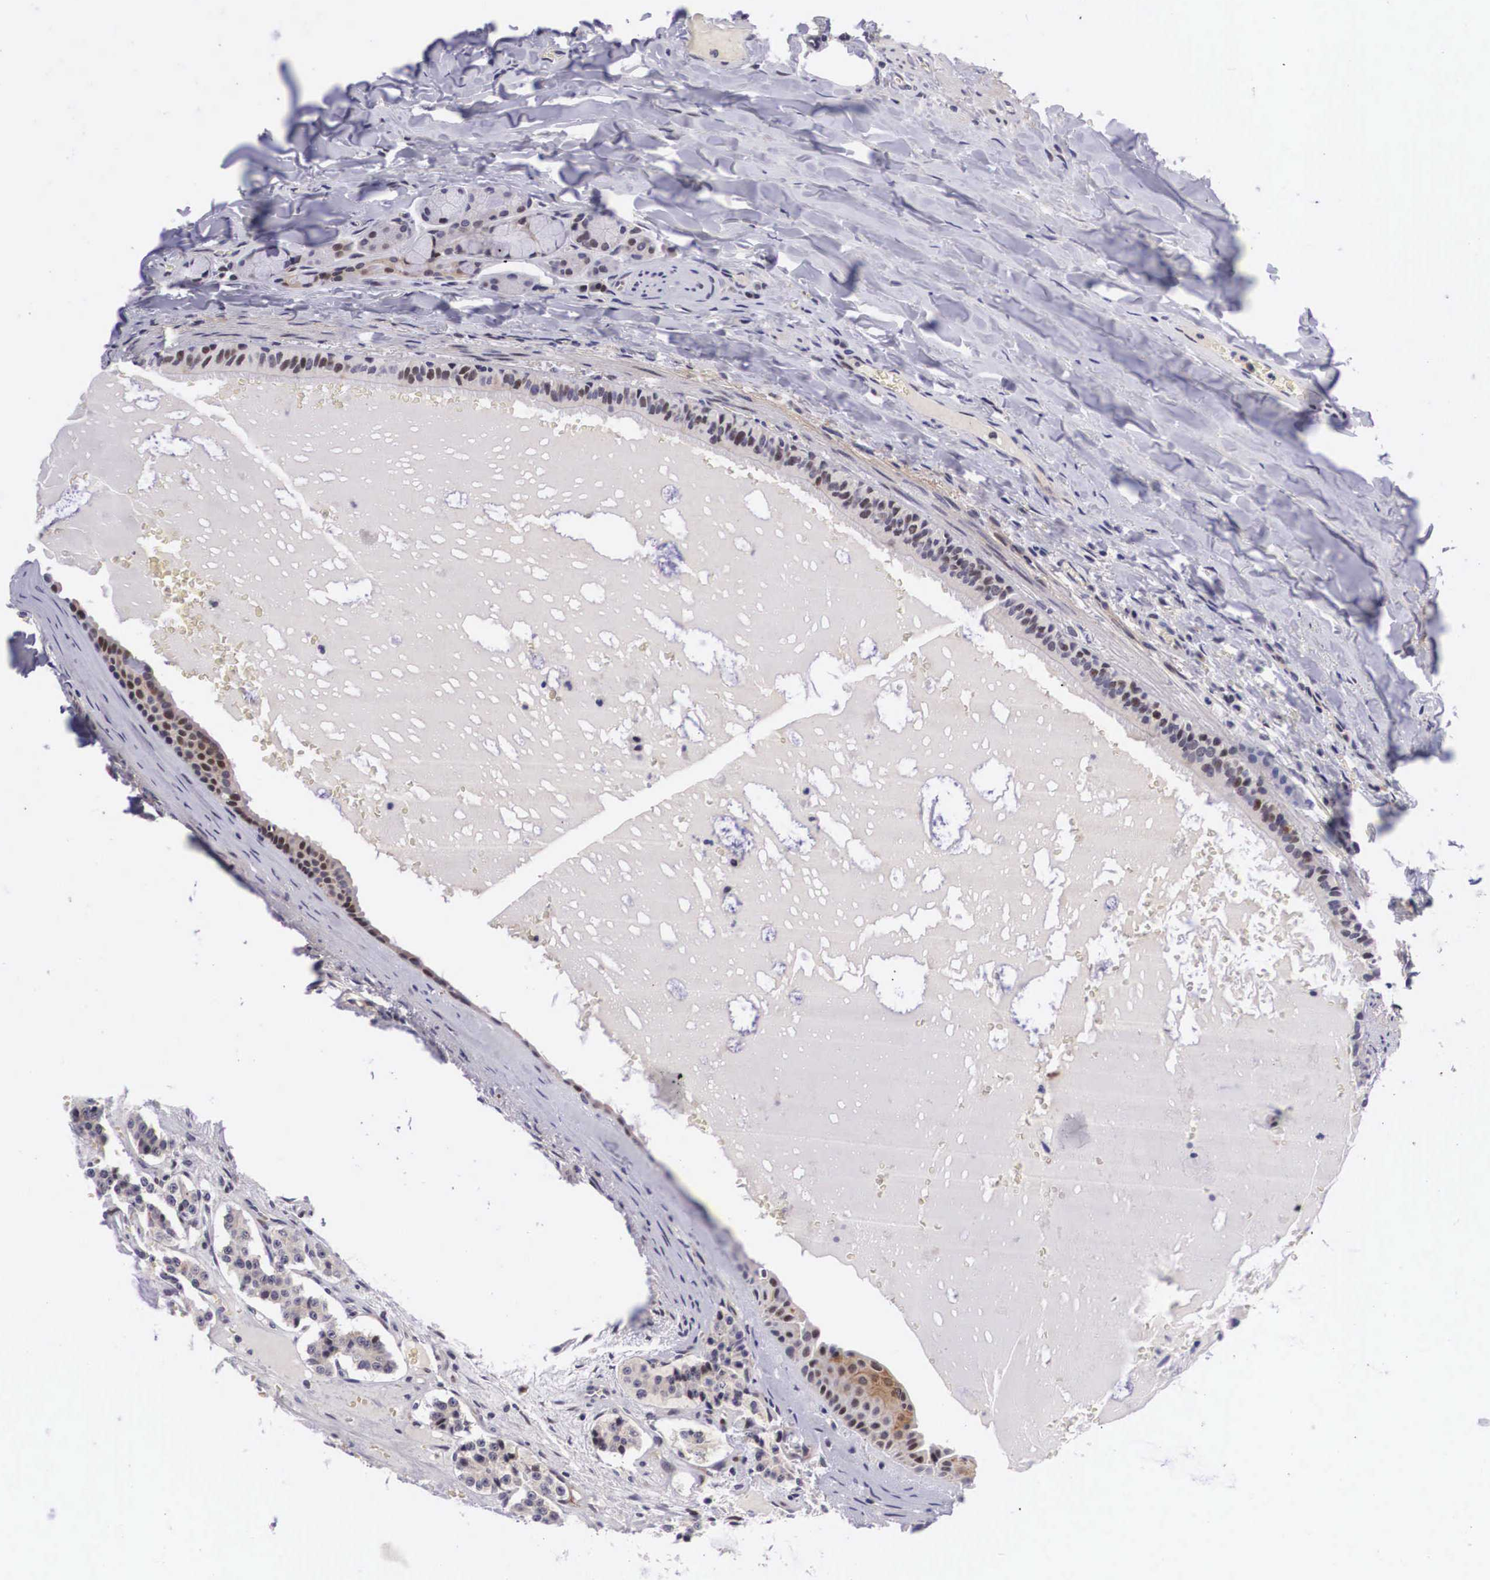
{"staining": {"intensity": "weak", "quantity": ">75%", "location": "cytoplasmic/membranous"}, "tissue": "carcinoid", "cell_type": "Tumor cells", "image_type": "cancer", "snomed": [{"axis": "morphology", "description": "Carcinoid, malignant, NOS"}, {"axis": "topography", "description": "Bronchus"}], "caption": "The histopathology image exhibits a brown stain indicating the presence of a protein in the cytoplasmic/membranous of tumor cells in malignant carcinoid. The protein is shown in brown color, while the nuclei are stained blue.", "gene": "EMID1", "patient": {"sex": "male", "age": 55}}